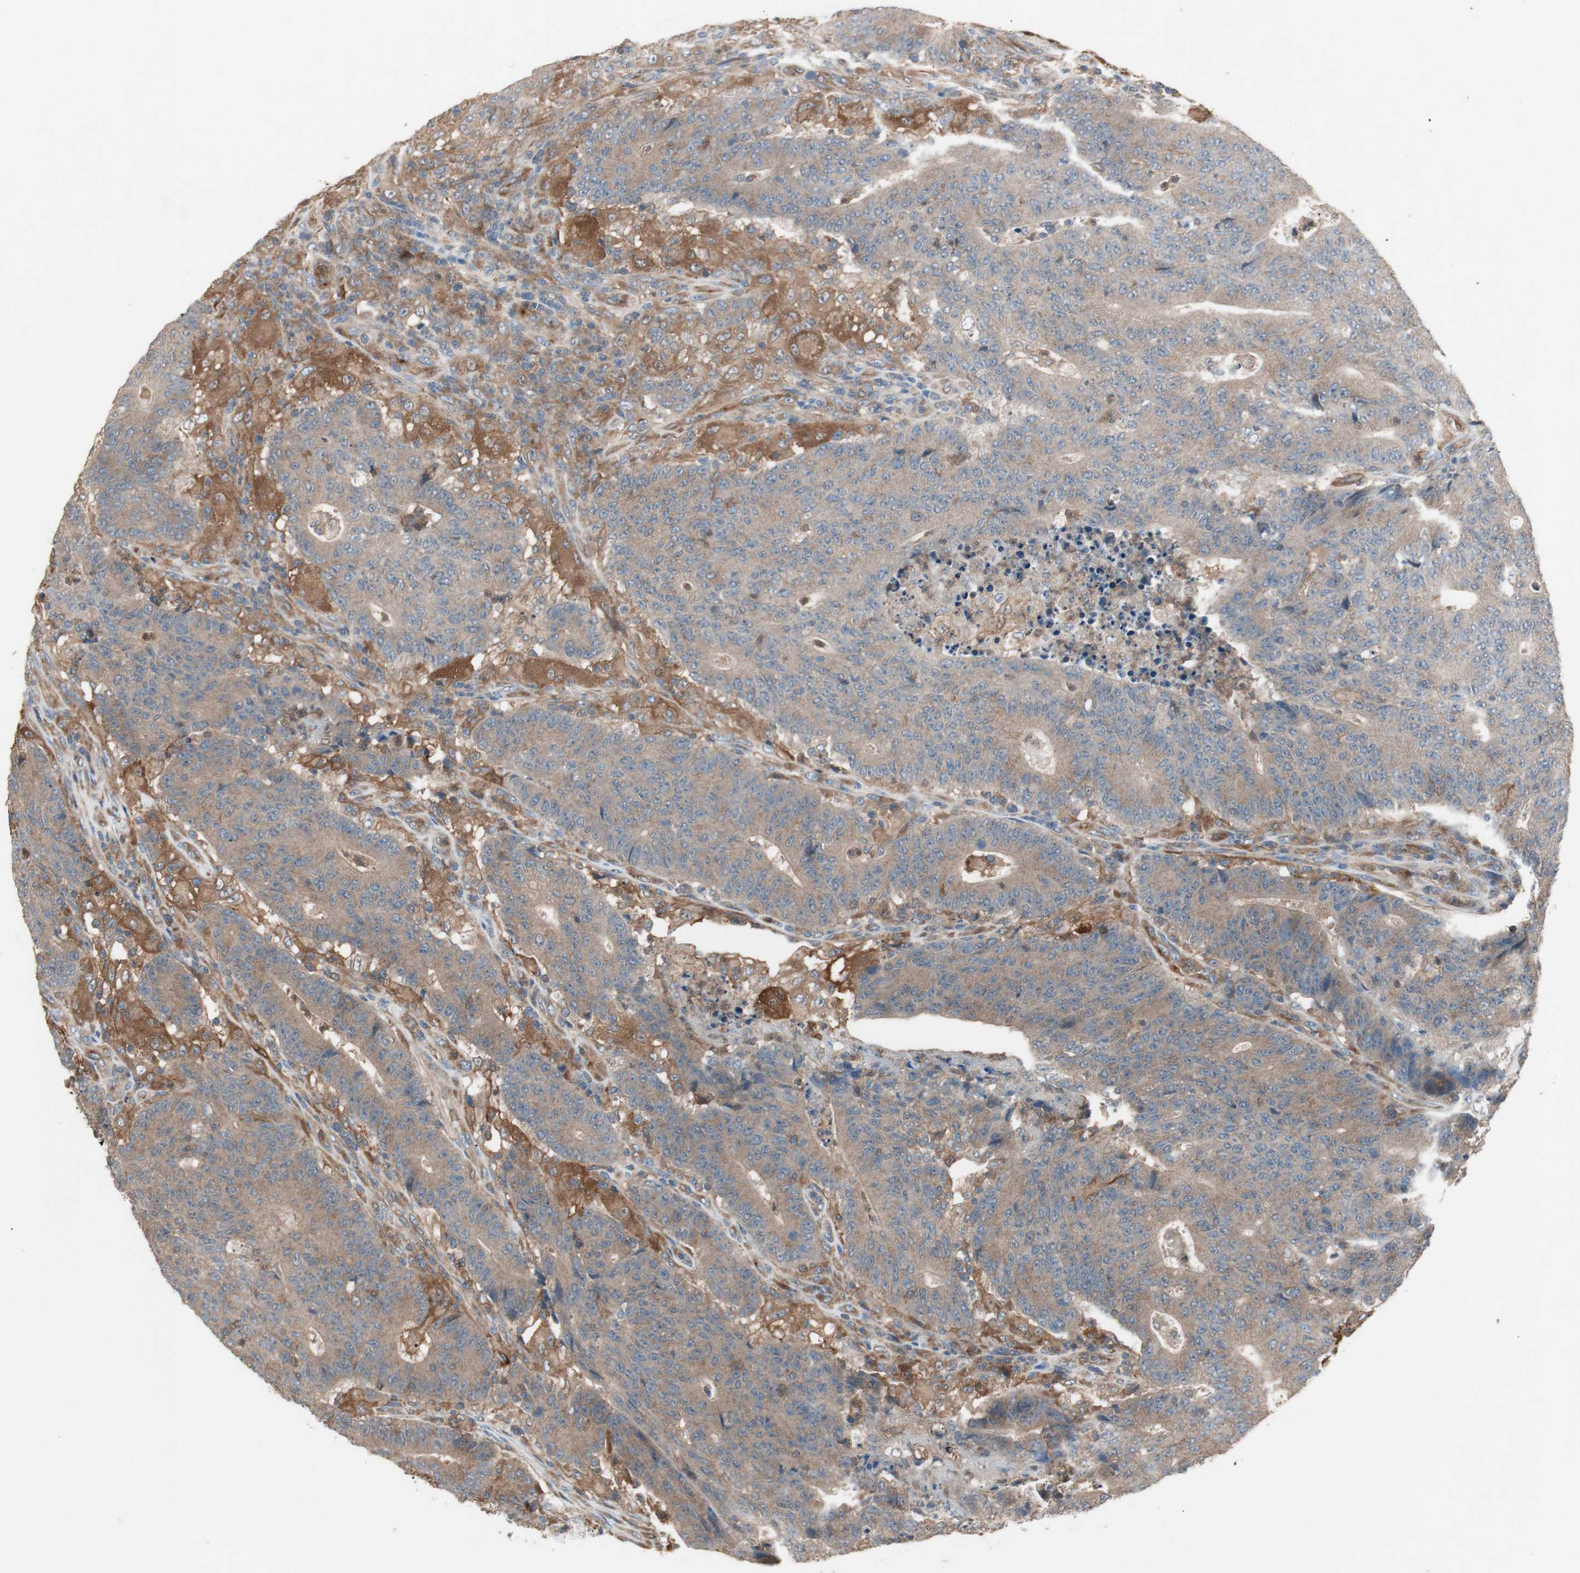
{"staining": {"intensity": "moderate", "quantity": ">75%", "location": "cytoplasmic/membranous"}, "tissue": "colorectal cancer", "cell_type": "Tumor cells", "image_type": "cancer", "snomed": [{"axis": "morphology", "description": "Normal tissue, NOS"}, {"axis": "morphology", "description": "Adenocarcinoma, NOS"}, {"axis": "topography", "description": "Colon"}], "caption": "Colorectal adenocarcinoma tissue reveals moderate cytoplasmic/membranous expression in about >75% of tumor cells, visualized by immunohistochemistry. Ihc stains the protein of interest in brown and the nuclei are stained blue.", "gene": "STAB1", "patient": {"sex": "female", "age": 75}}